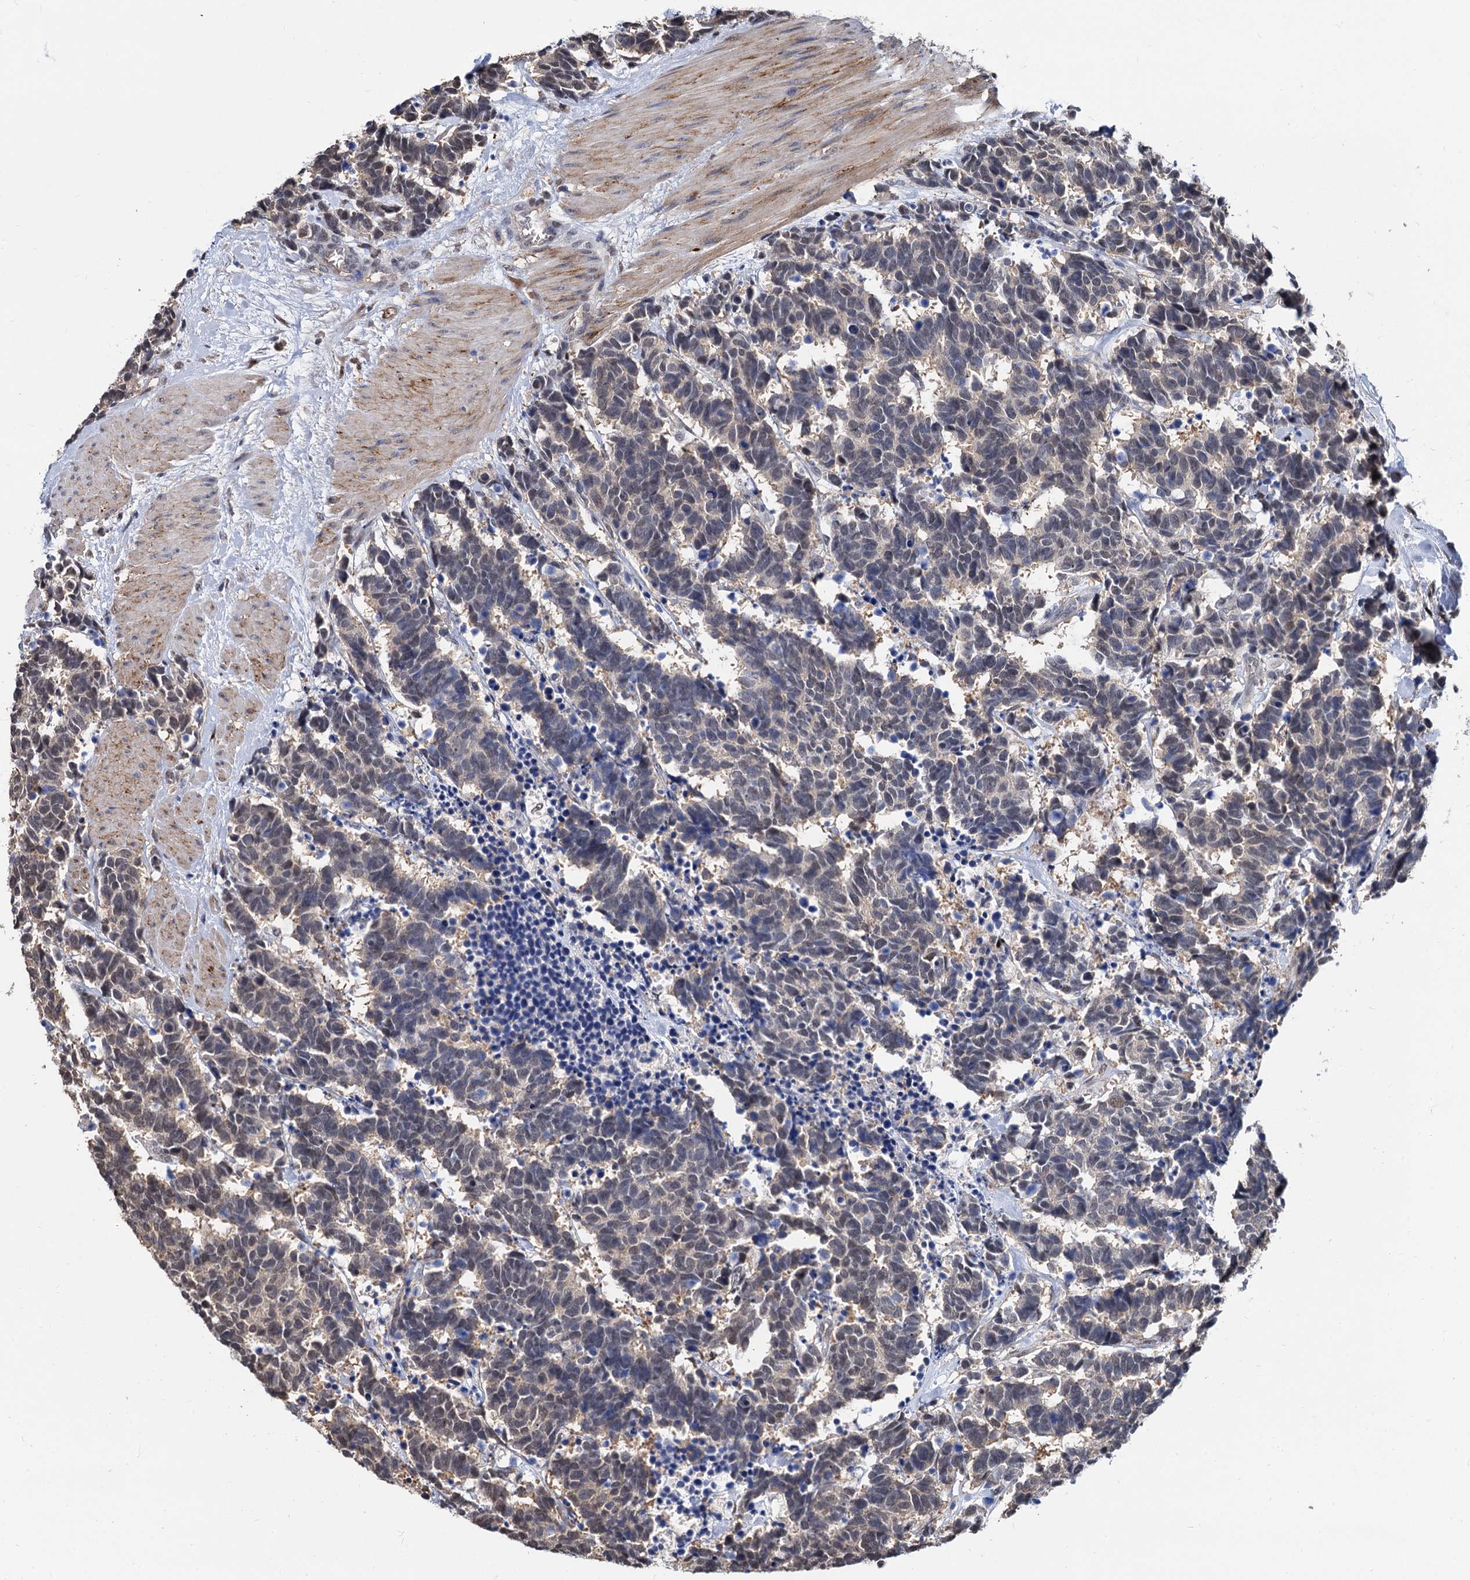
{"staining": {"intensity": "weak", "quantity": "25%-75%", "location": "nuclear"}, "tissue": "carcinoid", "cell_type": "Tumor cells", "image_type": "cancer", "snomed": [{"axis": "morphology", "description": "Carcinoma, NOS"}, {"axis": "morphology", "description": "Carcinoid, malignant, NOS"}, {"axis": "topography", "description": "Urinary bladder"}], "caption": "This photomicrograph displays IHC staining of human carcinoid, with low weak nuclear positivity in approximately 25%-75% of tumor cells.", "gene": "PSMD4", "patient": {"sex": "male", "age": 57}}